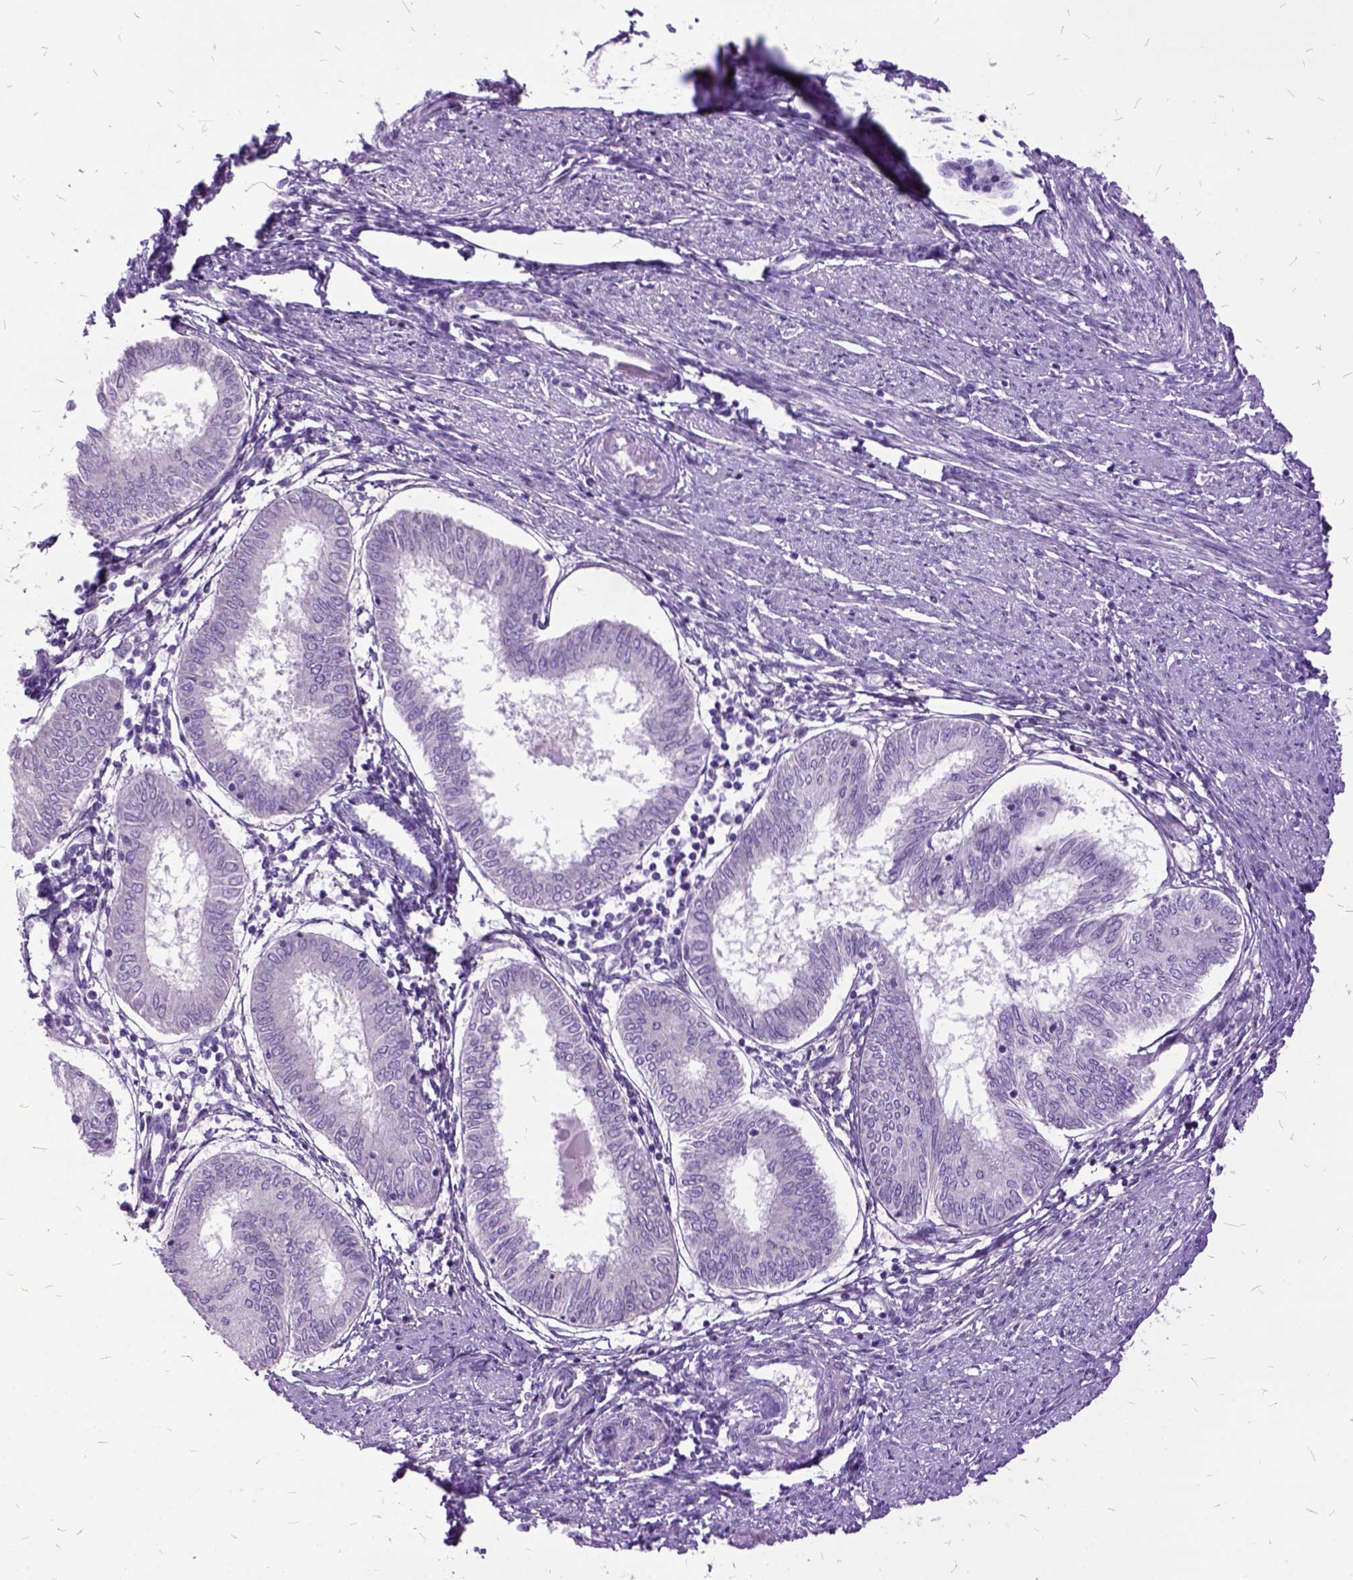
{"staining": {"intensity": "negative", "quantity": "none", "location": "none"}, "tissue": "endometrial cancer", "cell_type": "Tumor cells", "image_type": "cancer", "snomed": [{"axis": "morphology", "description": "Adenocarcinoma, NOS"}, {"axis": "topography", "description": "Endometrium"}], "caption": "This image is of endometrial adenocarcinoma stained with immunohistochemistry to label a protein in brown with the nuclei are counter-stained blue. There is no staining in tumor cells.", "gene": "MME", "patient": {"sex": "female", "age": 68}}